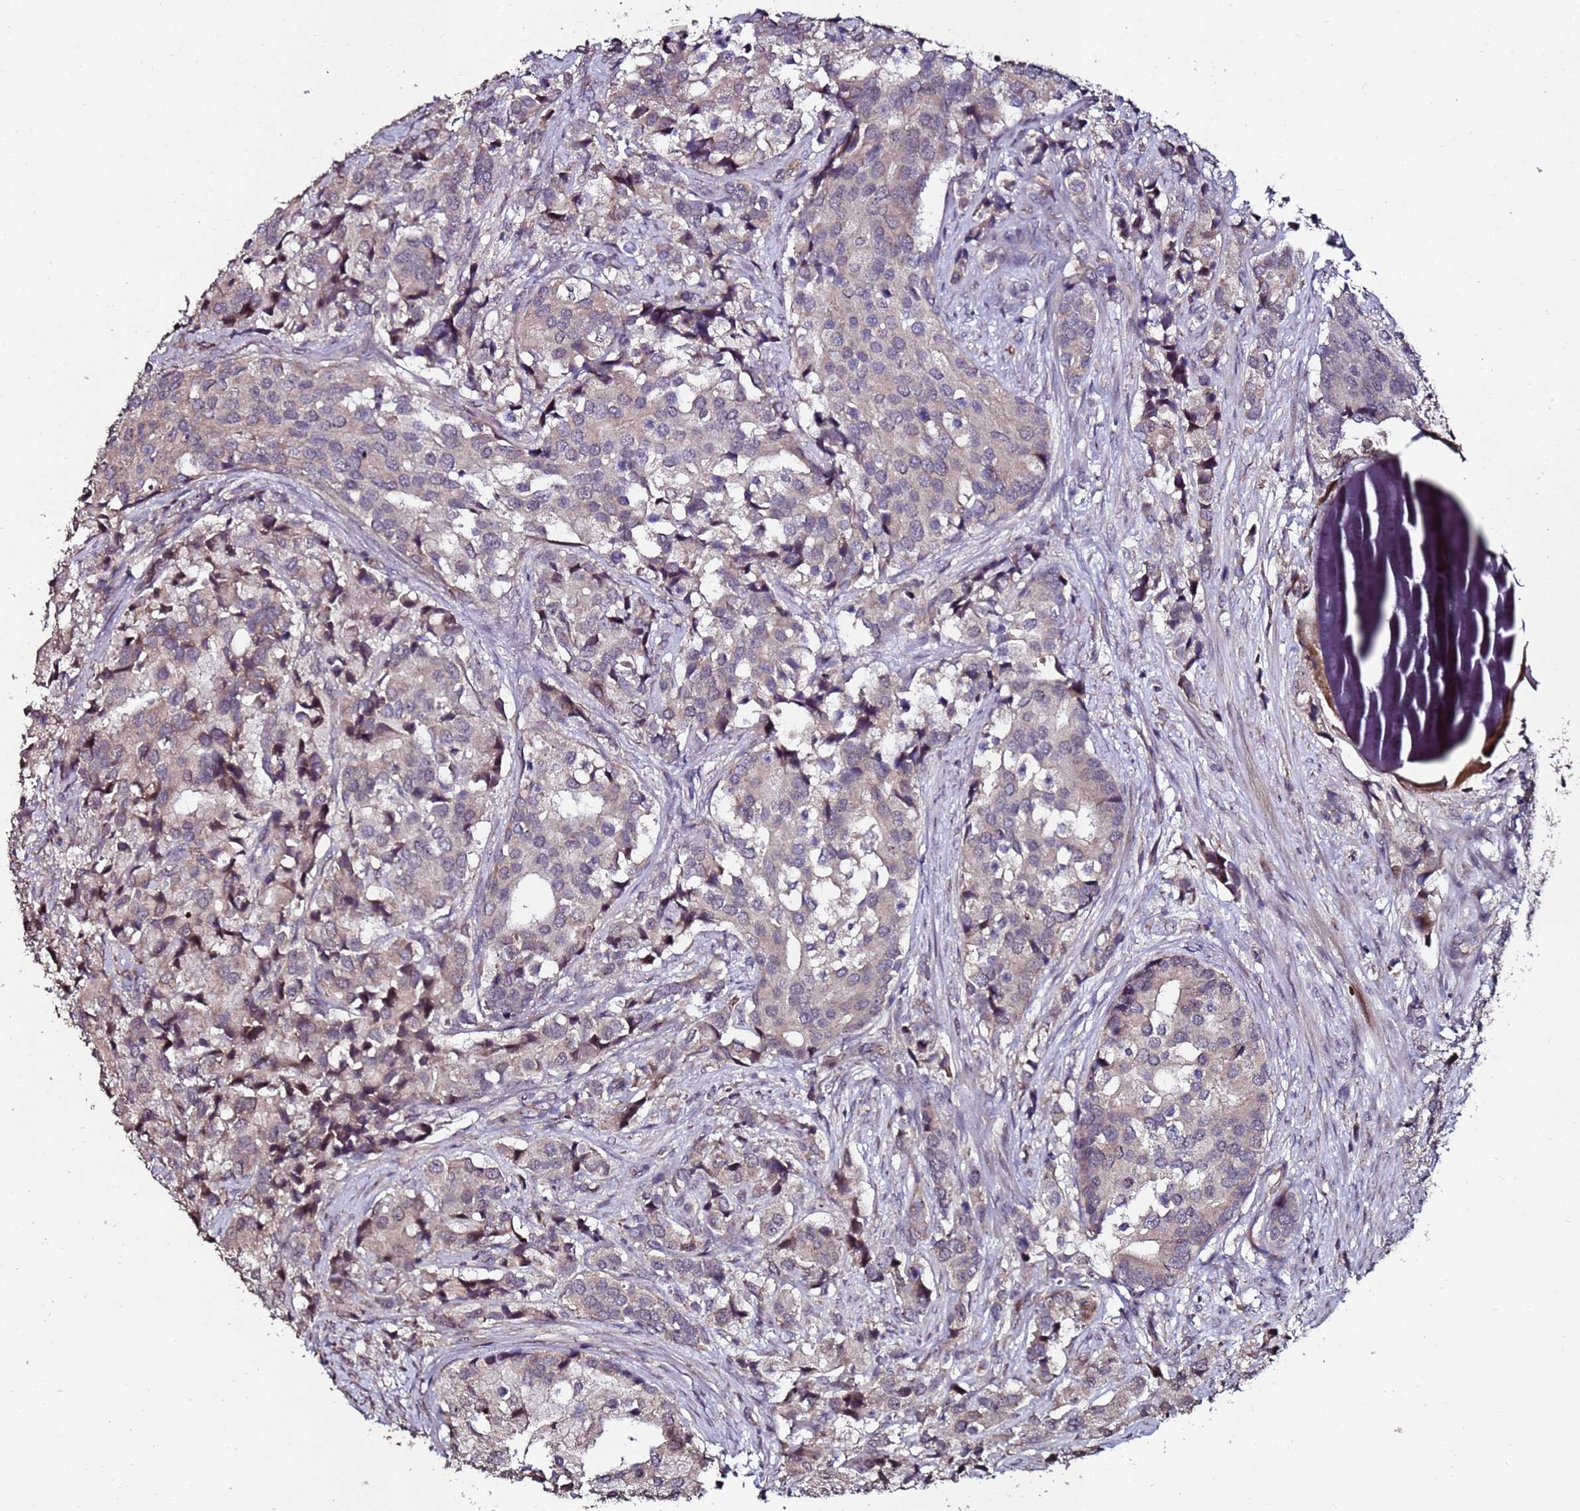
{"staining": {"intensity": "weak", "quantity": "<25%", "location": "cytoplasmic/membranous"}, "tissue": "prostate cancer", "cell_type": "Tumor cells", "image_type": "cancer", "snomed": [{"axis": "morphology", "description": "Adenocarcinoma, High grade"}, {"axis": "topography", "description": "Prostate"}], "caption": "Prostate high-grade adenocarcinoma was stained to show a protein in brown. There is no significant staining in tumor cells.", "gene": "PRODH", "patient": {"sex": "male", "age": 62}}